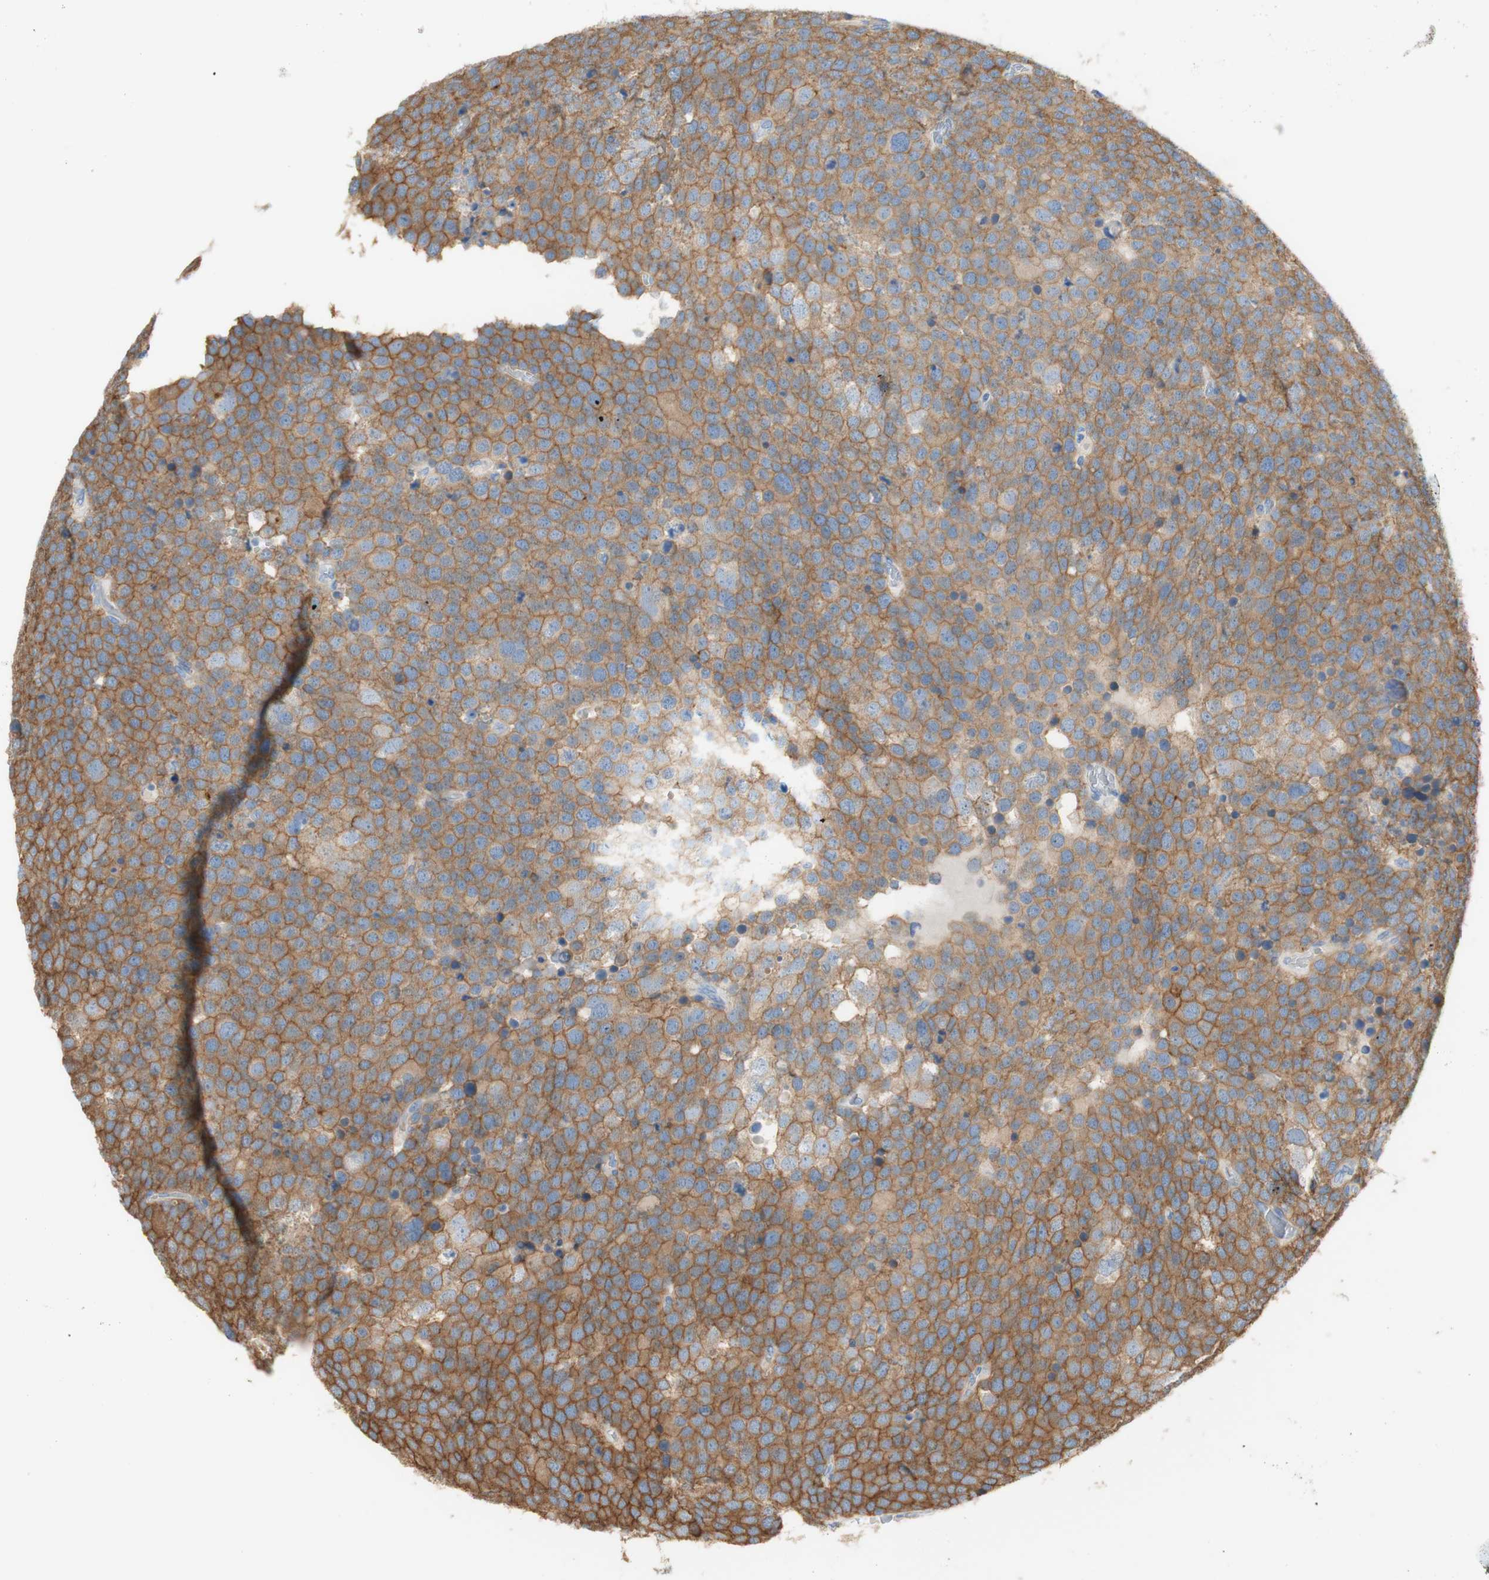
{"staining": {"intensity": "moderate", "quantity": ">75%", "location": "cytoplasmic/membranous"}, "tissue": "testis cancer", "cell_type": "Tumor cells", "image_type": "cancer", "snomed": [{"axis": "morphology", "description": "Seminoma, NOS"}, {"axis": "topography", "description": "Testis"}], "caption": "Seminoma (testis) was stained to show a protein in brown. There is medium levels of moderate cytoplasmic/membranous expression in approximately >75% of tumor cells.", "gene": "ATP2B1", "patient": {"sex": "male", "age": 71}}